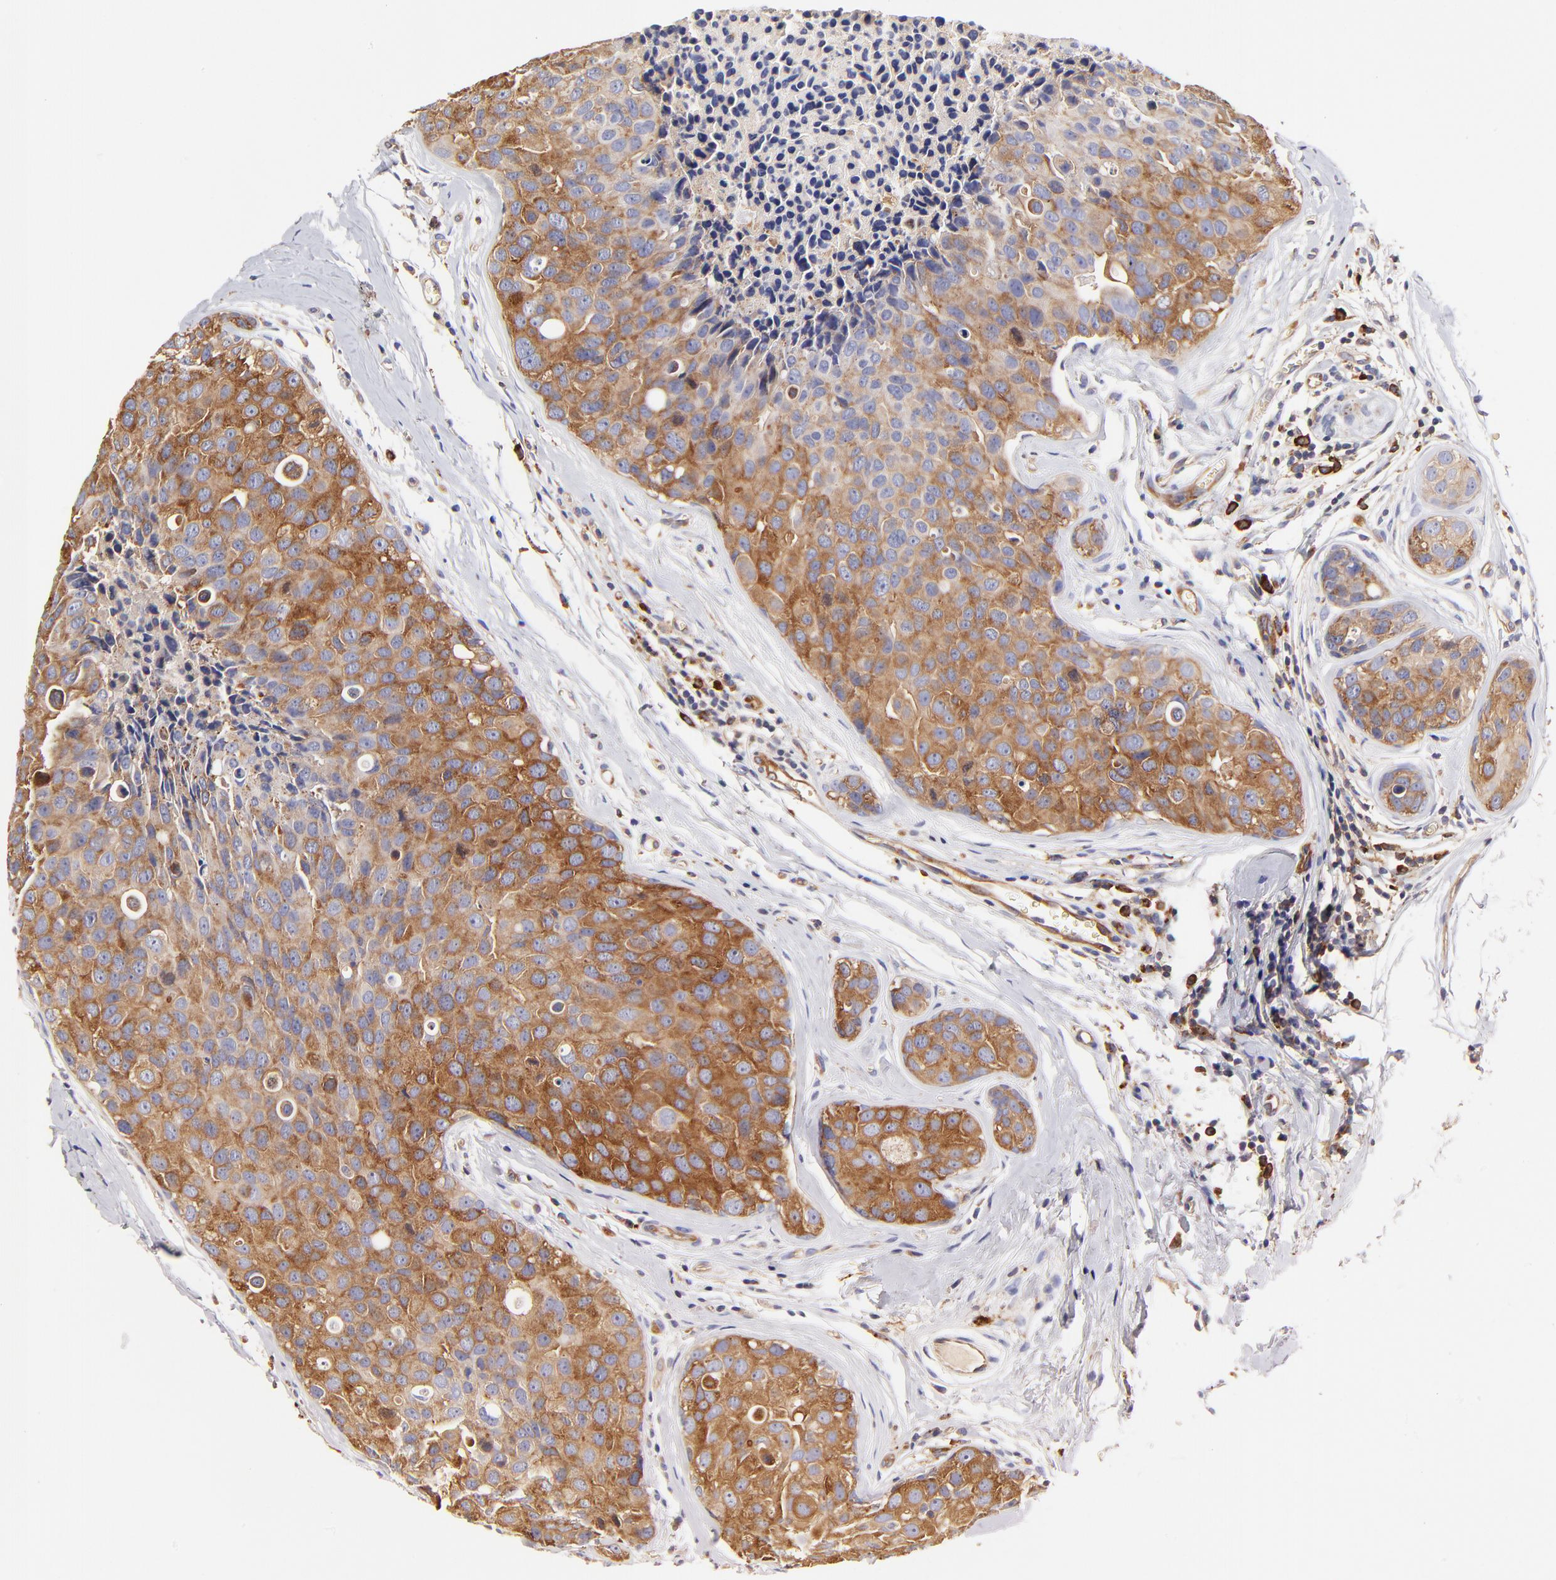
{"staining": {"intensity": "moderate", "quantity": ">75%", "location": "cytoplasmic/membranous"}, "tissue": "breast cancer", "cell_type": "Tumor cells", "image_type": "cancer", "snomed": [{"axis": "morphology", "description": "Duct carcinoma"}, {"axis": "topography", "description": "Breast"}], "caption": "Invasive ductal carcinoma (breast) stained with a protein marker exhibits moderate staining in tumor cells.", "gene": "CD2AP", "patient": {"sex": "female", "age": 24}}